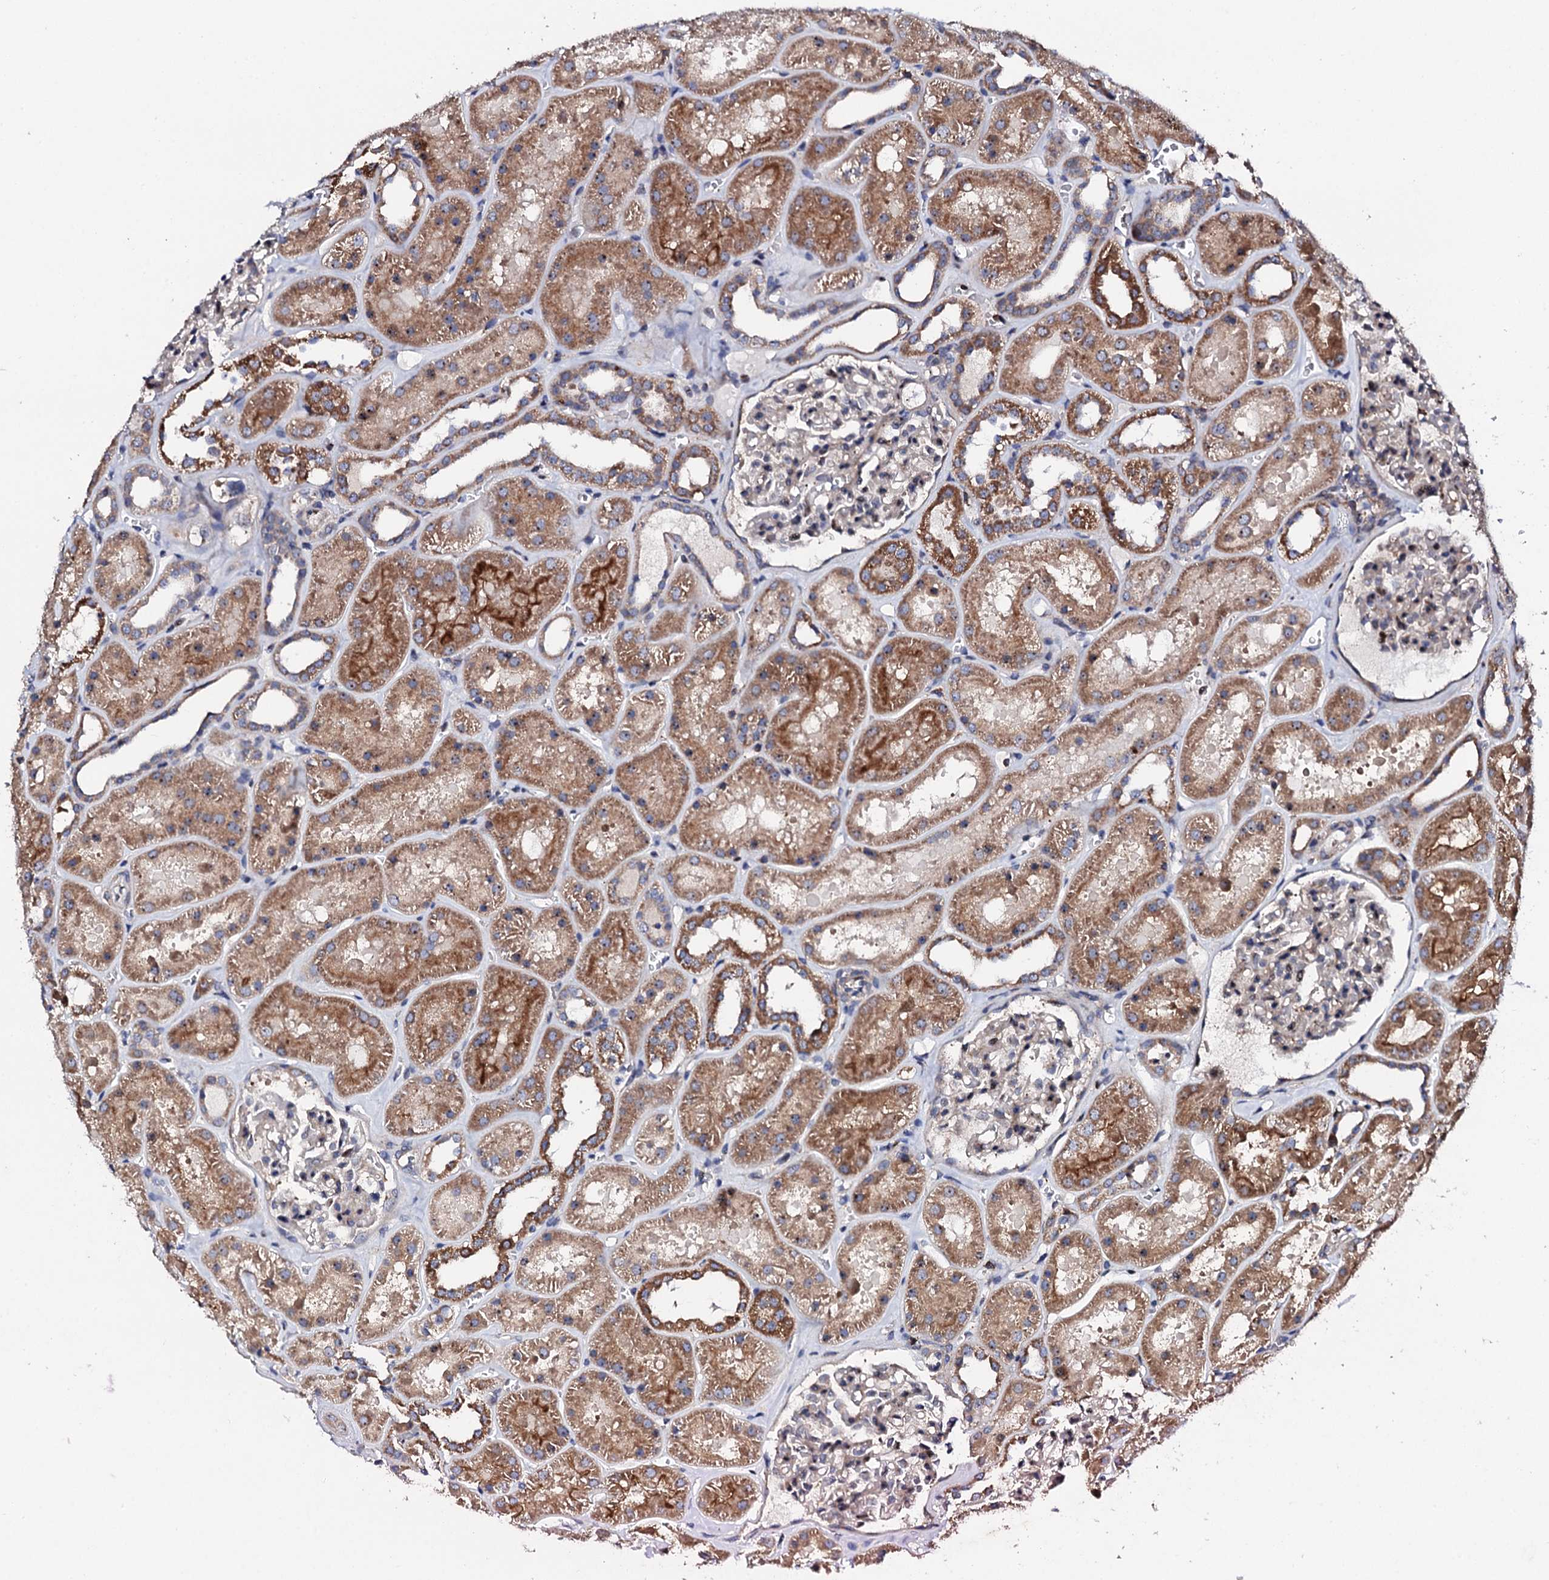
{"staining": {"intensity": "weak", "quantity": "<25%", "location": "cytoplasmic/membranous"}, "tissue": "kidney", "cell_type": "Cells in glomeruli", "image_type": "normal", "snomed": [{"axis": "morphology", "description": "Normal tissue, NOS"}, {"axis": "topography", "description": "Kidney"}], "caption": "Normal kidney was stained to show a protein in brown. There is no significant positivity in cells in glomeruli. (DAB immunohistochemistry (IHC) visualized using brightfield microscopy, high magnification).", "gene": "GTPBP4", "patient": {"sex": "female", "age": 41}}